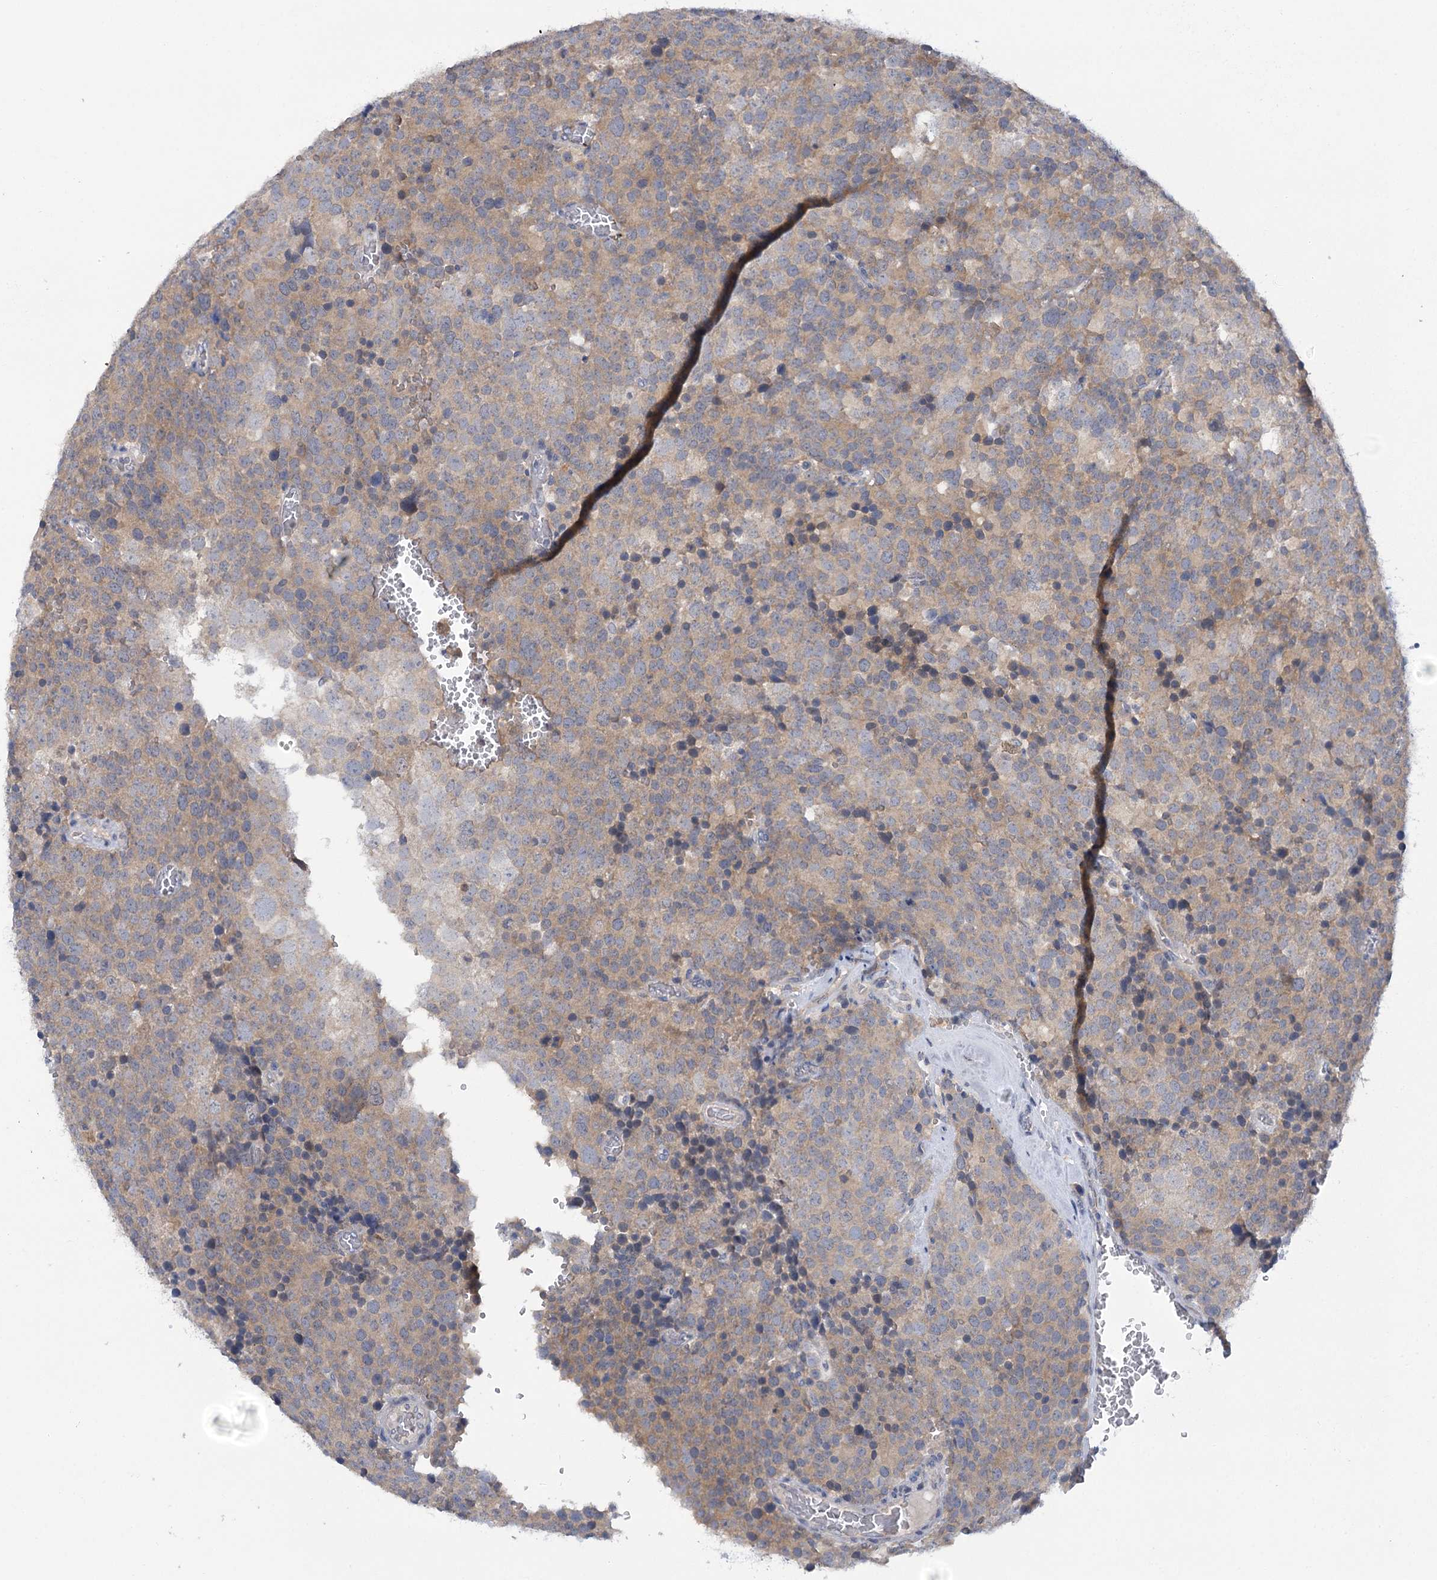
{"staining": {"intensity": "weak", "quantity": "25%-75%", "location": "cytoplasmic/membranous"}, "tissue": "testis cancer", "cell_type": "Tumor cells", "image_type": "cancer", "snomed": [{"axis": "morphology", "description": "Seminoma, NOS"}, {"axis": "topography", "description": "Testis"}], "caption": "IHC of testis seminoma exhibits low levels of weak cytoplasmic/membranous positivity in about 25%-75% of tumor cells.", "gene": "DCUN1D1", "patient": {"sex": "male", "age": 71}}